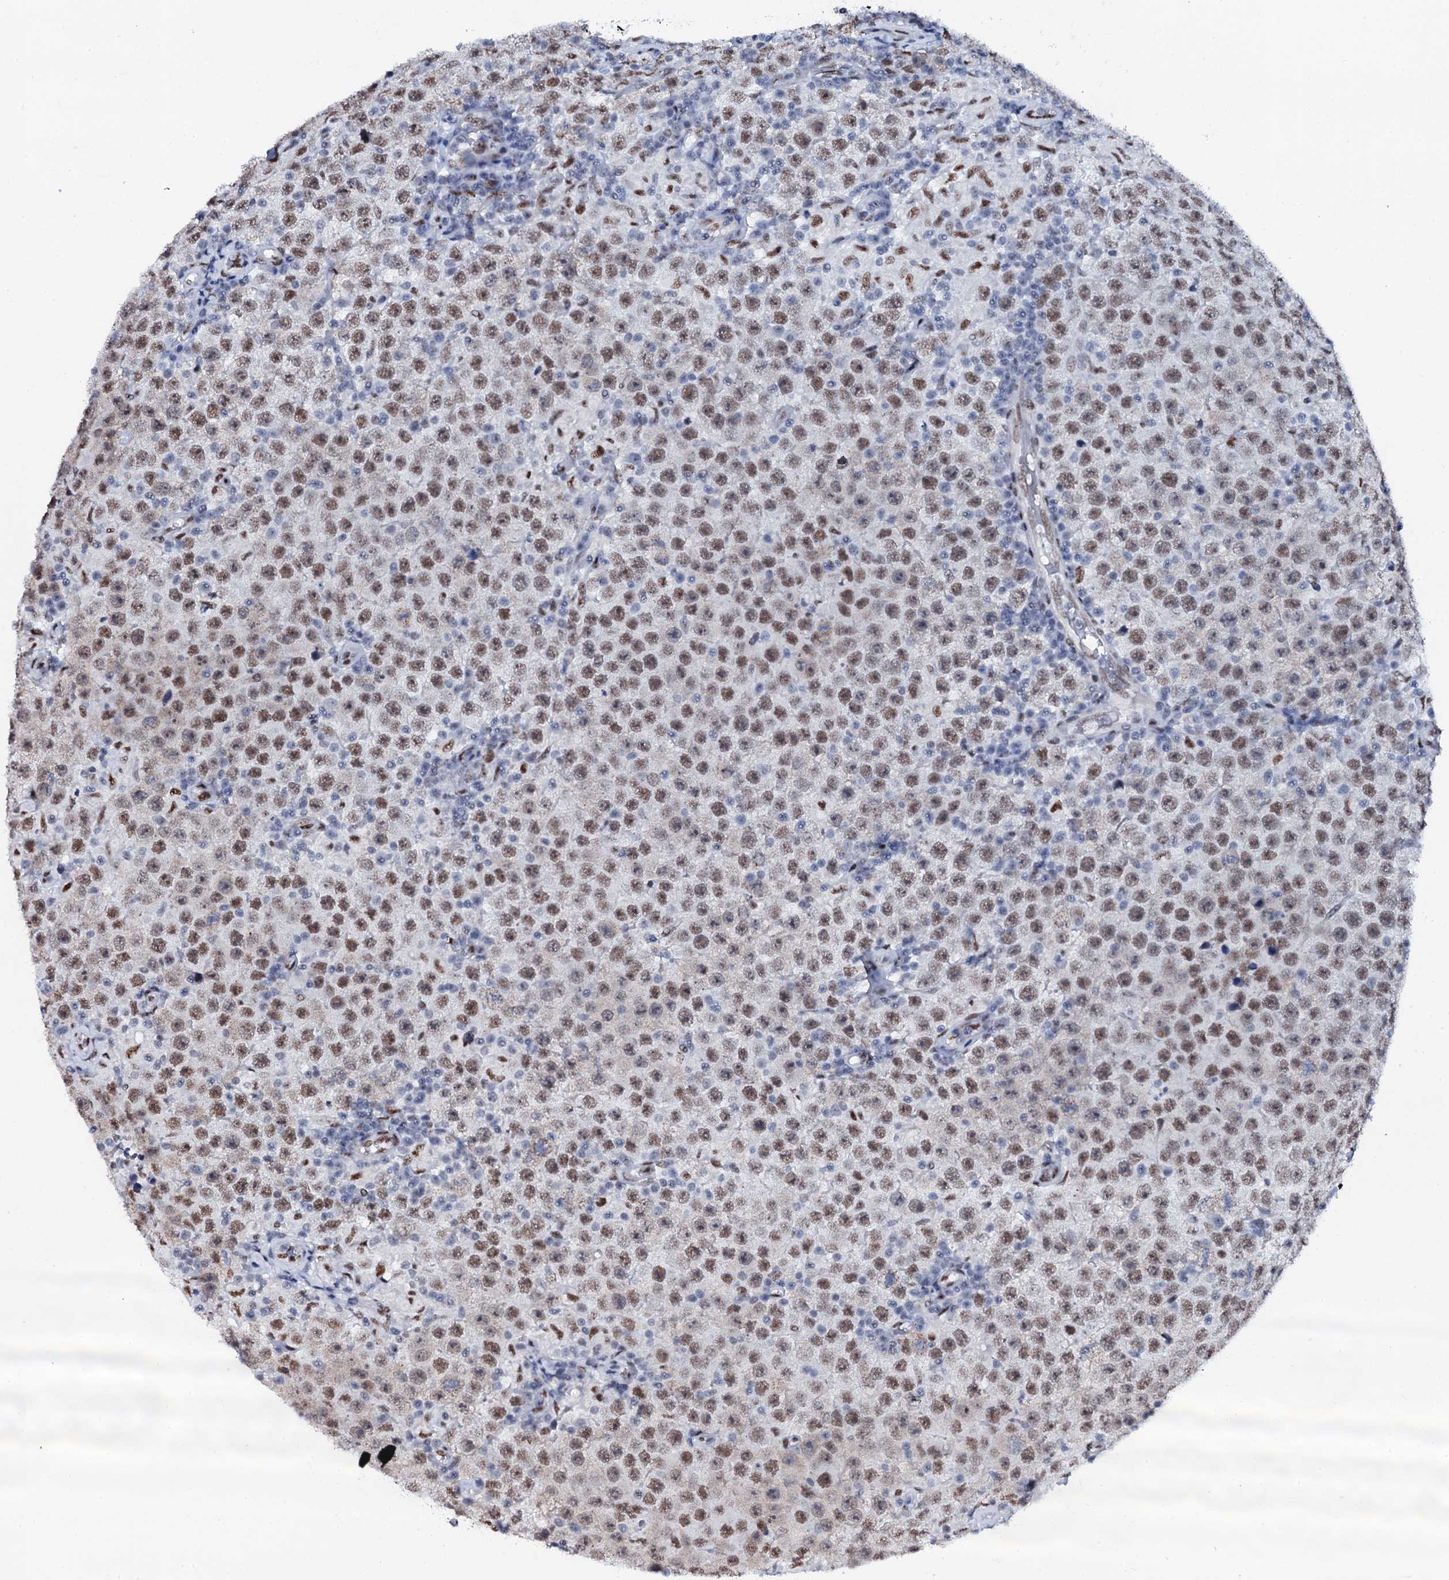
{"staining": {"intensity": "moderate", "quantity": ">75%", "location": "nuclear"}, "tissue": "testis cancer", "cell_type": "Tumor cells", "image_type": "cancer", "snomed": [{"axis": "morphology", "description": "Normal tissue, NOS"}, {"axis": "morphology", "description": "Urothelial carcinoma, High grade"}, {"axis": "morphology", "description": "Seminoma, NOS"}, {"axis": "morphology", "description": "Carcinoma, Embryonal, NOS"}, {"axis": "topography", "description": "Urinary bladder"}, {"axis": "topography", "description": "Testis"}], "caption": "Immunohistochemistry histopathology image of neoplastic tissue: human embryonal carcinoma (testis) stained using immunohistochemistry displays medium levels of moderate protein expression localized specifically in the nuclear of tumor cells, appearing as a nuclear brown color.", "gene": "NKAPD1", "patient": {"sex": "male", "age": 41}}